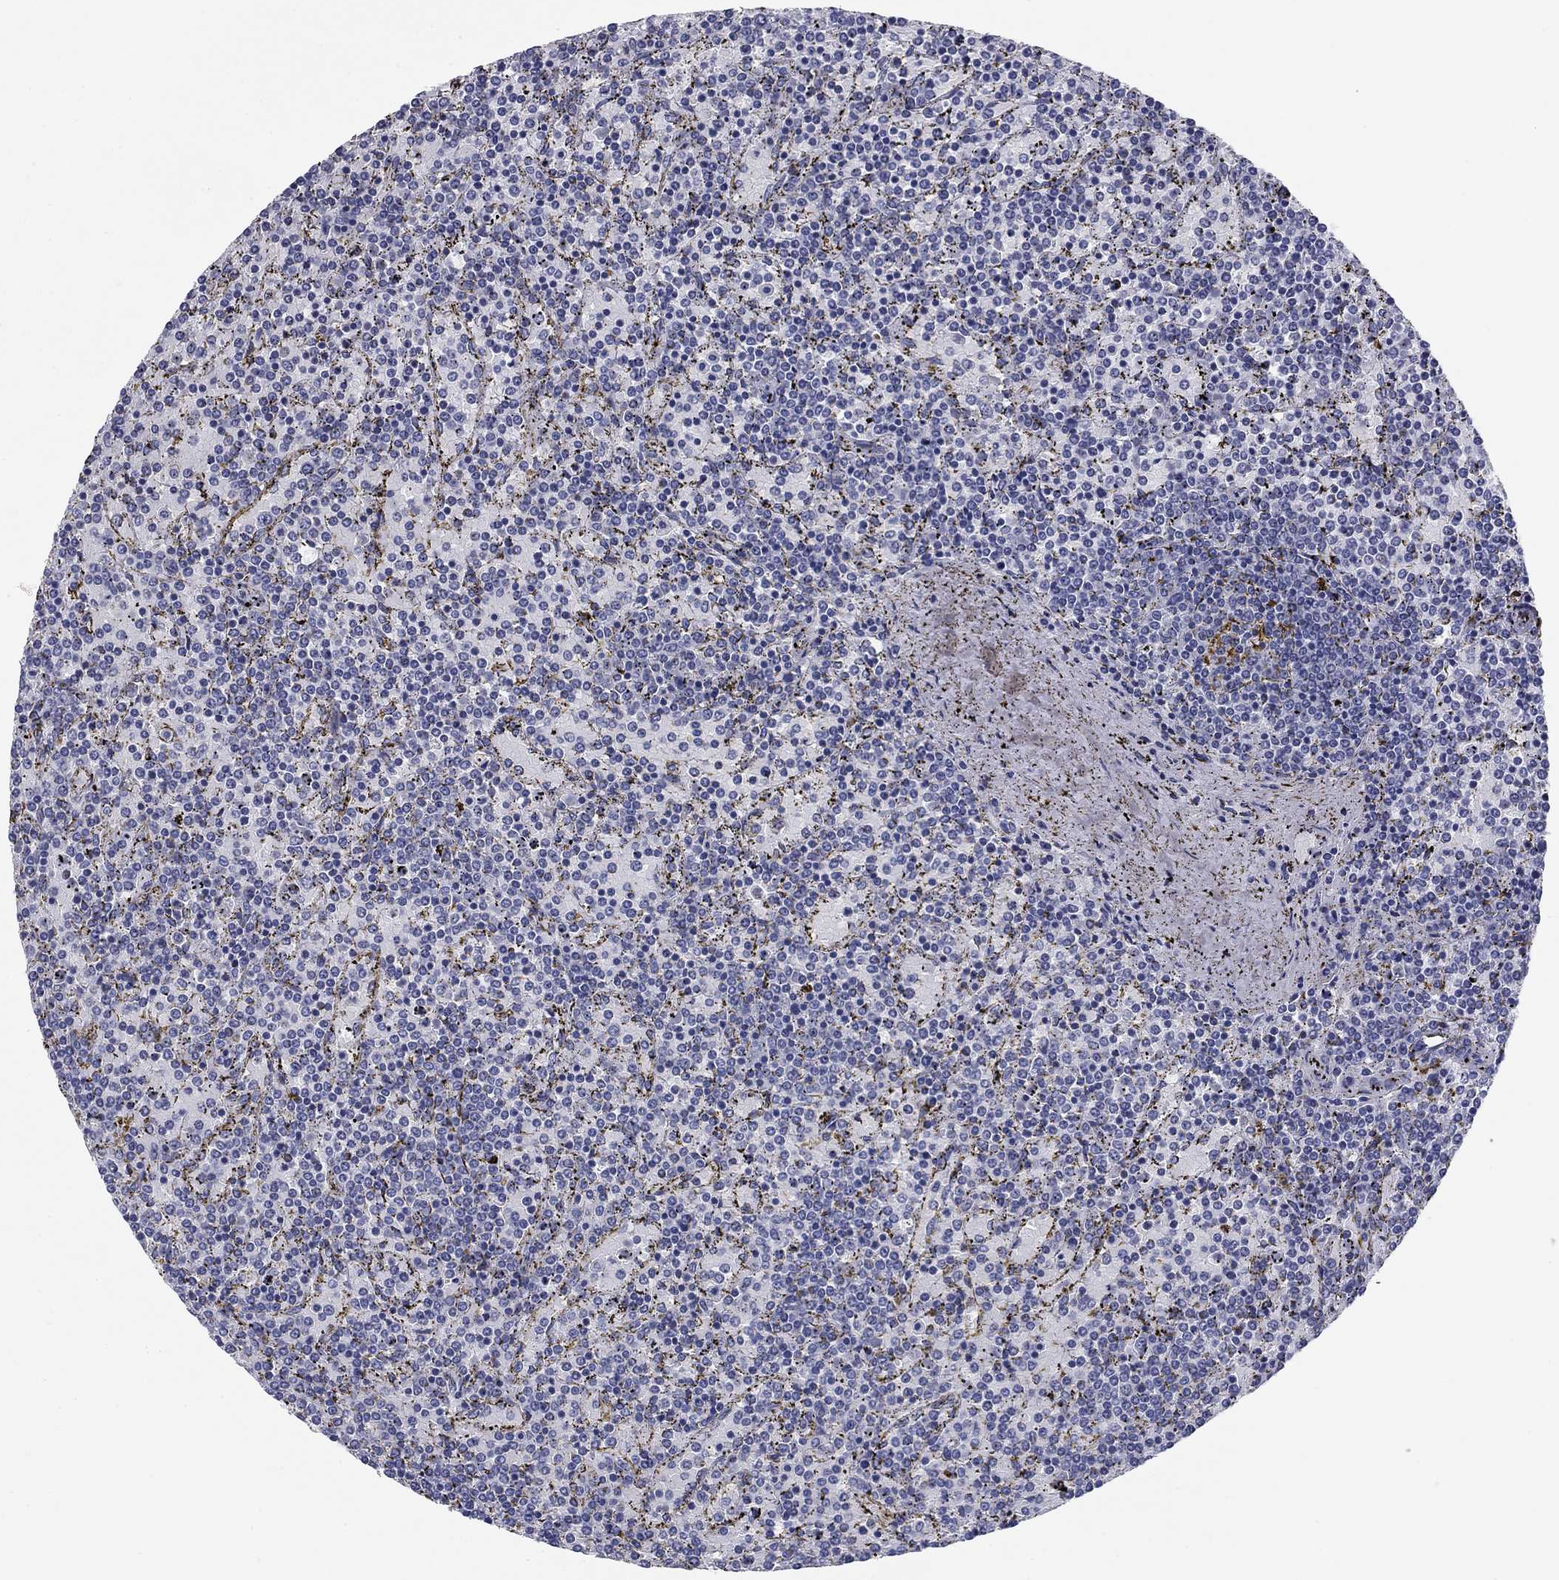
{"staining": {"intensity": "negative", "quantity": "none", "location": "none"}, "tissue": "lymphoma", "cell_type": "Tumor cells", "image_type": "cancer", "snomed": [{"axis": "morphology", "description": "Malignant lymphoma, non-Hodgkin's type, Low grade"}, {"axis": "topography", "description": "Spleen"}], "caption": "Immunohistochemical staining of malignant lymphoma, non-Hodgkin's type (low-grade) shows no significant positivity in tumor cells.", "gene": "KCNH1", "patient": {"sex": "female", "age": 77}}